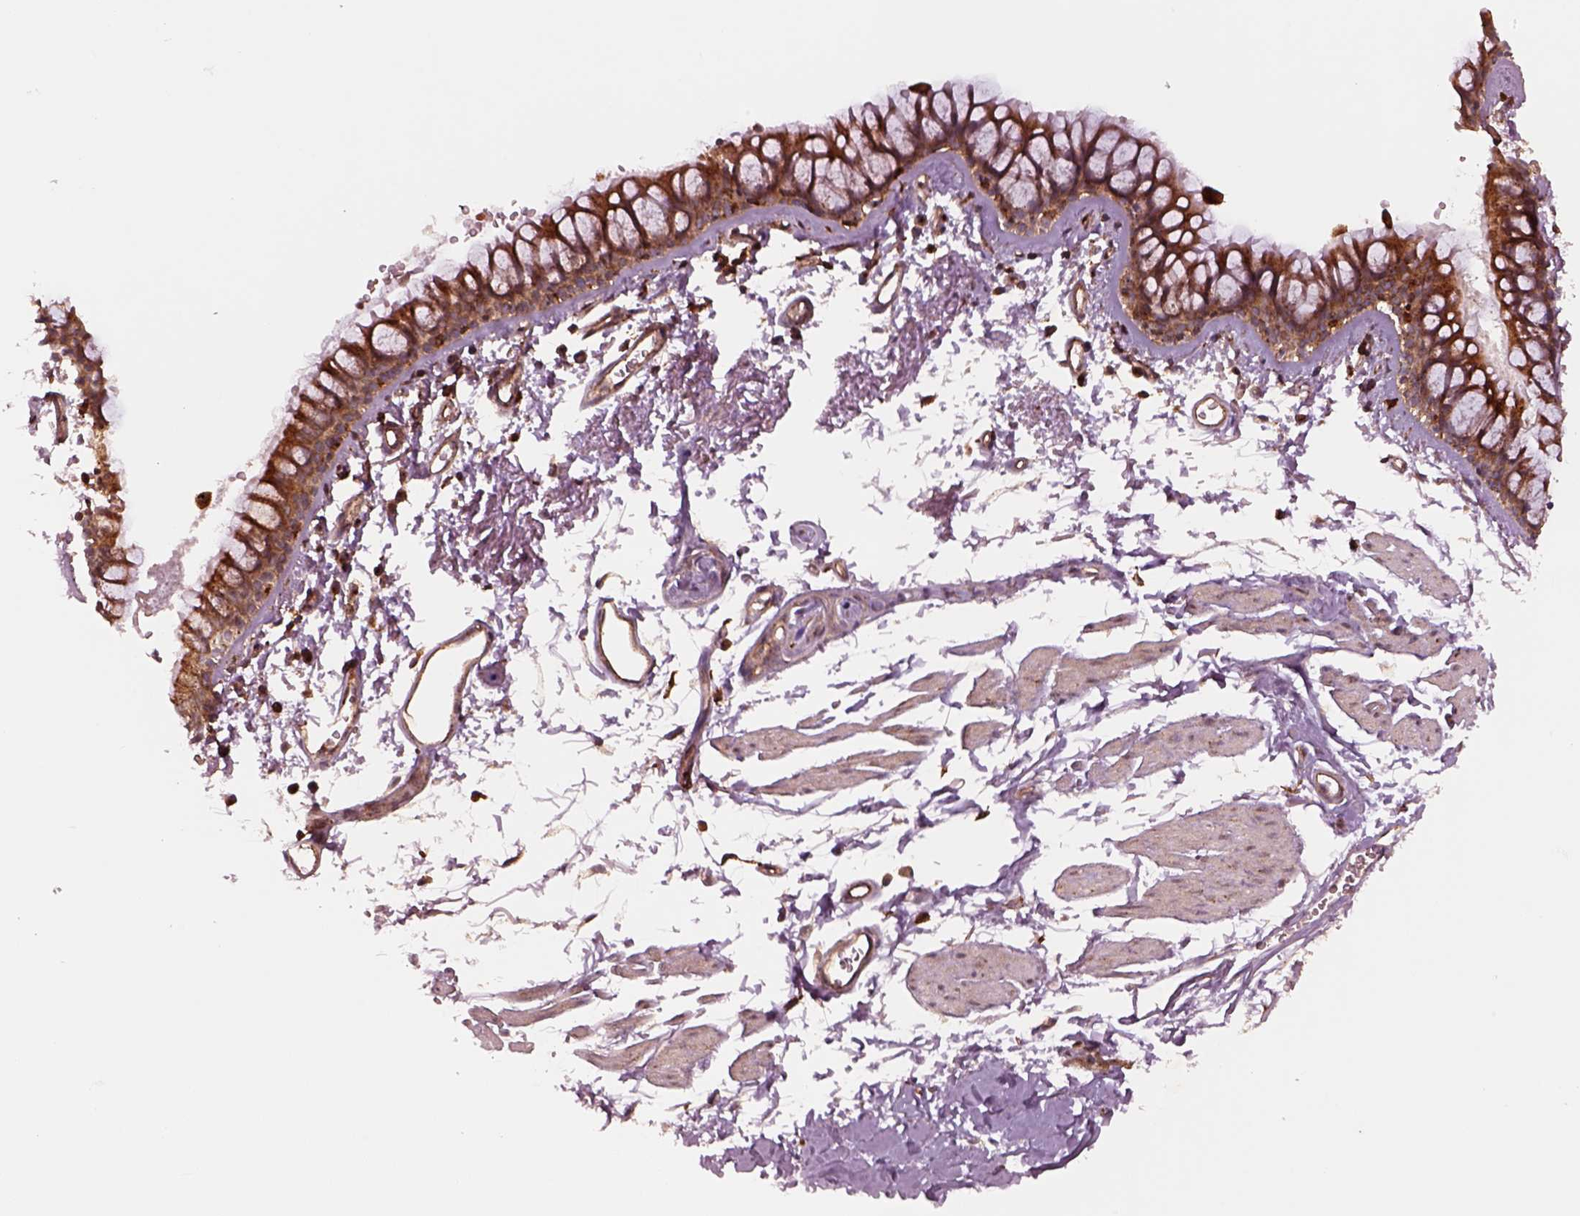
{"staining": {"intensity": "strong", "quantity": ">75%", "location": "cytoplasmic/membranous"}, "tissue": "bronchus", "cell_type": "Respiratory epithelial cells", "image_type": "normal", "snomed": [{"axis": "morphology", "description": "Normal tissue, NOS"}, {"axis": "topography", "description": "Cartilage tissue"}, {"axis": "topography", "description": "Bronchus"}], "caption": "Bronchus stained with IHC exhibits strong cytoplasmic/membranous staining in approximately >75% of respiratory epithelial cells.", "gene": "WASHC2A", "patient": {"sex": "female", "age": 79}}